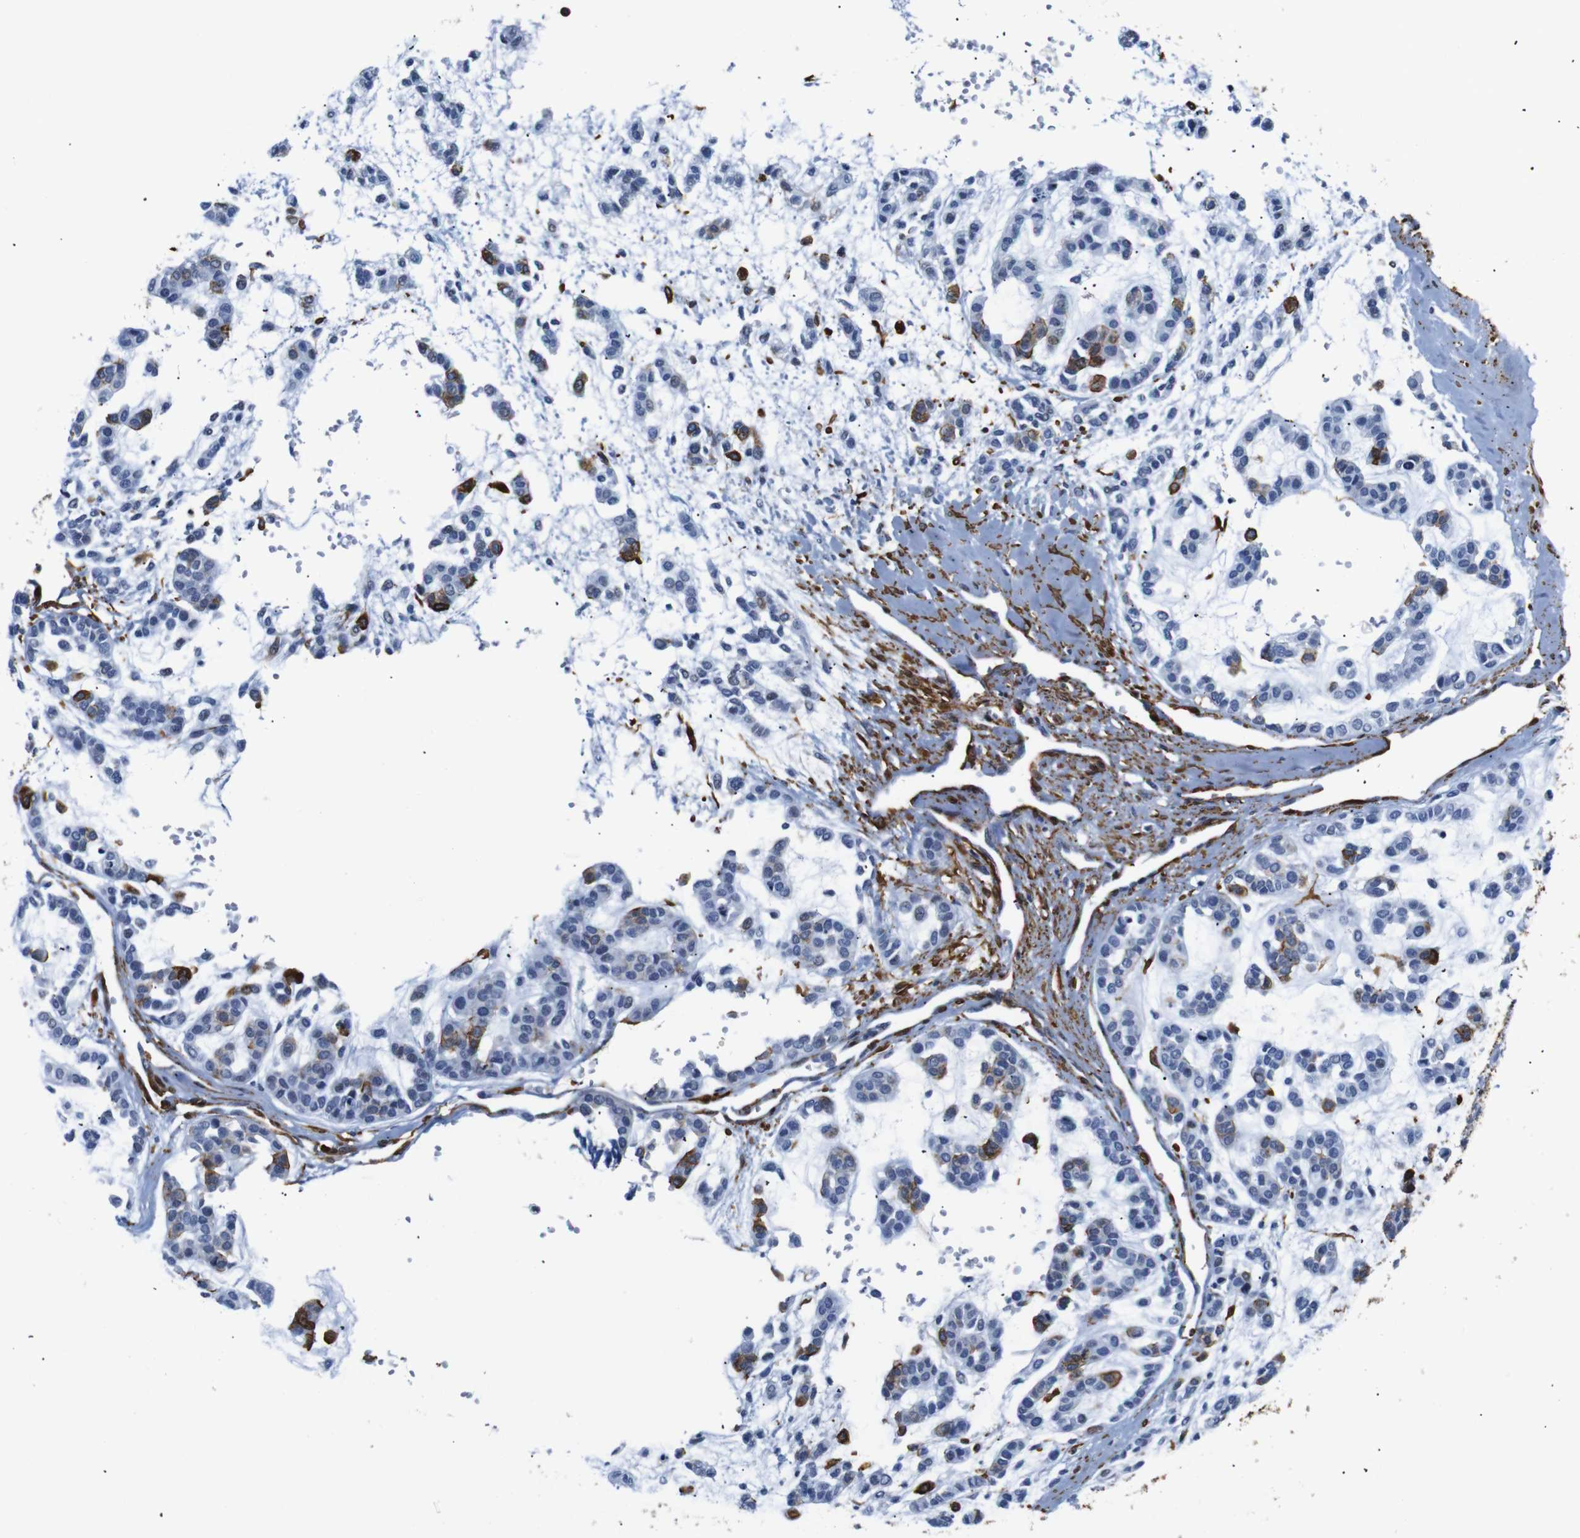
{"staining": {"intensity": "moderate", "quantity": "<25%", "location": "cytoplasmic/membranous"}, "tissue": "head and neck cancer", "cell_type": "Tumor cells", "image_type": "cancer", "snomed": [{"axis": "morphology", "description": "Adenocarcinoma, NOS"}, {"axis": "morphology", "description": "Adenoma, NOS"}, {"axis": "topography", "description": "Head-Neck"}], "caption": "Moderate cytoplasmic/membranous staining for a protein is present in about <25% of tumor cells of head and neck adenoma using immunohistochemistry (IHC).", "gene": "ACTA2", "patient": {"sex": "female", "age": 55}}